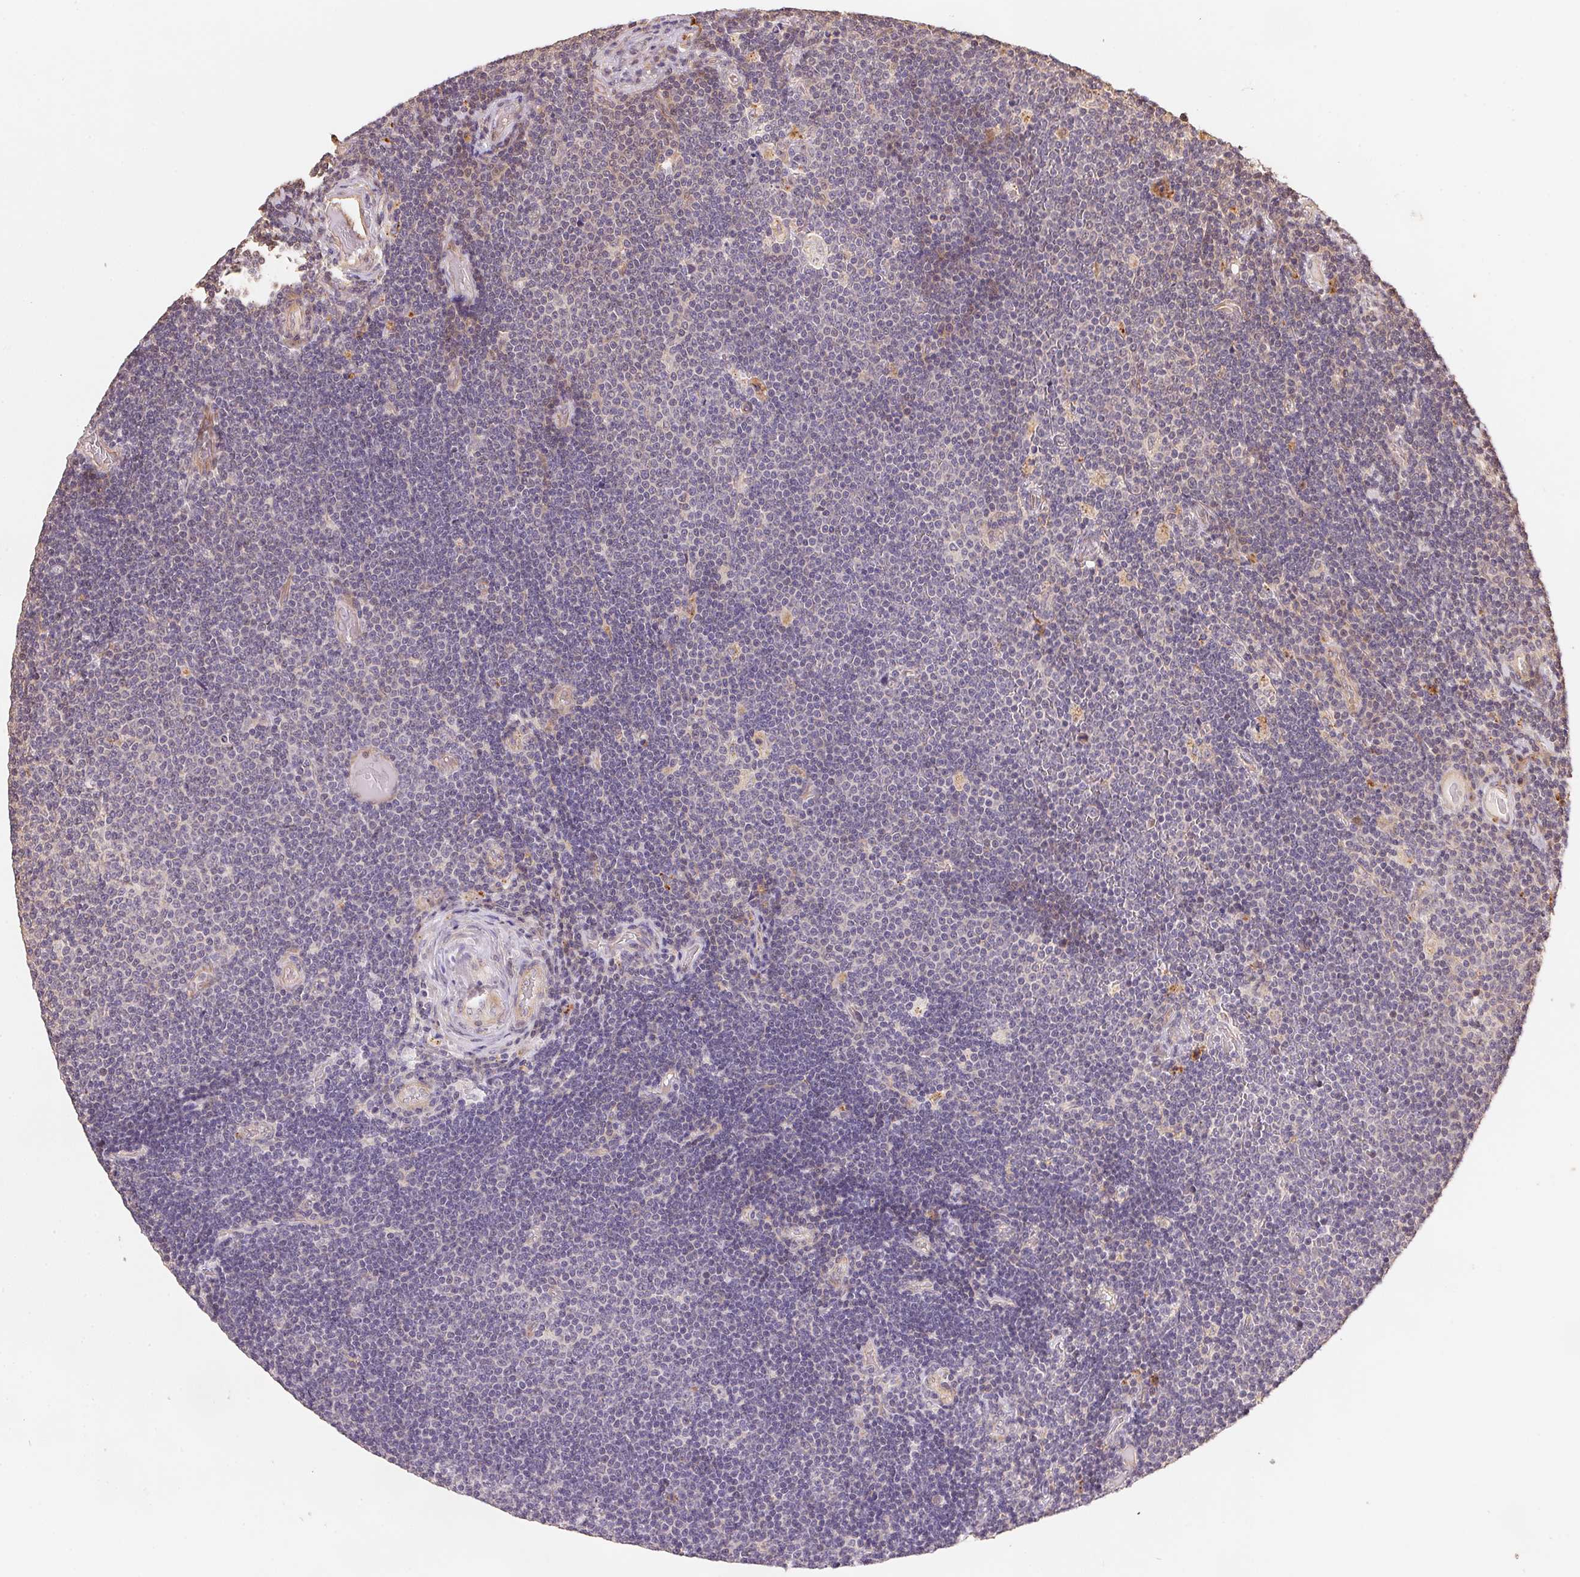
{"staining": {"intensity": "negative", "quantity": "none", "location": "none"}, "tissue": "lymphoma", "cell_type": "Tumor cells", "image_type": "cancer", "snomed": [{"axis": "morphology", "description": "Malignant lymphoma, non-Hodgkin's type, Low grade"}, {"axis": "topography", "description": "Brain"}], "caption": "Human malignant lymphoma, non-Hodgkin's type (low-grade) stained for a protein using immunohistochemistry (IHC) demonstrates no expression in tumor cells.", "gene": "TMEM222", "patient": {"sex": "female", "age": 66}}